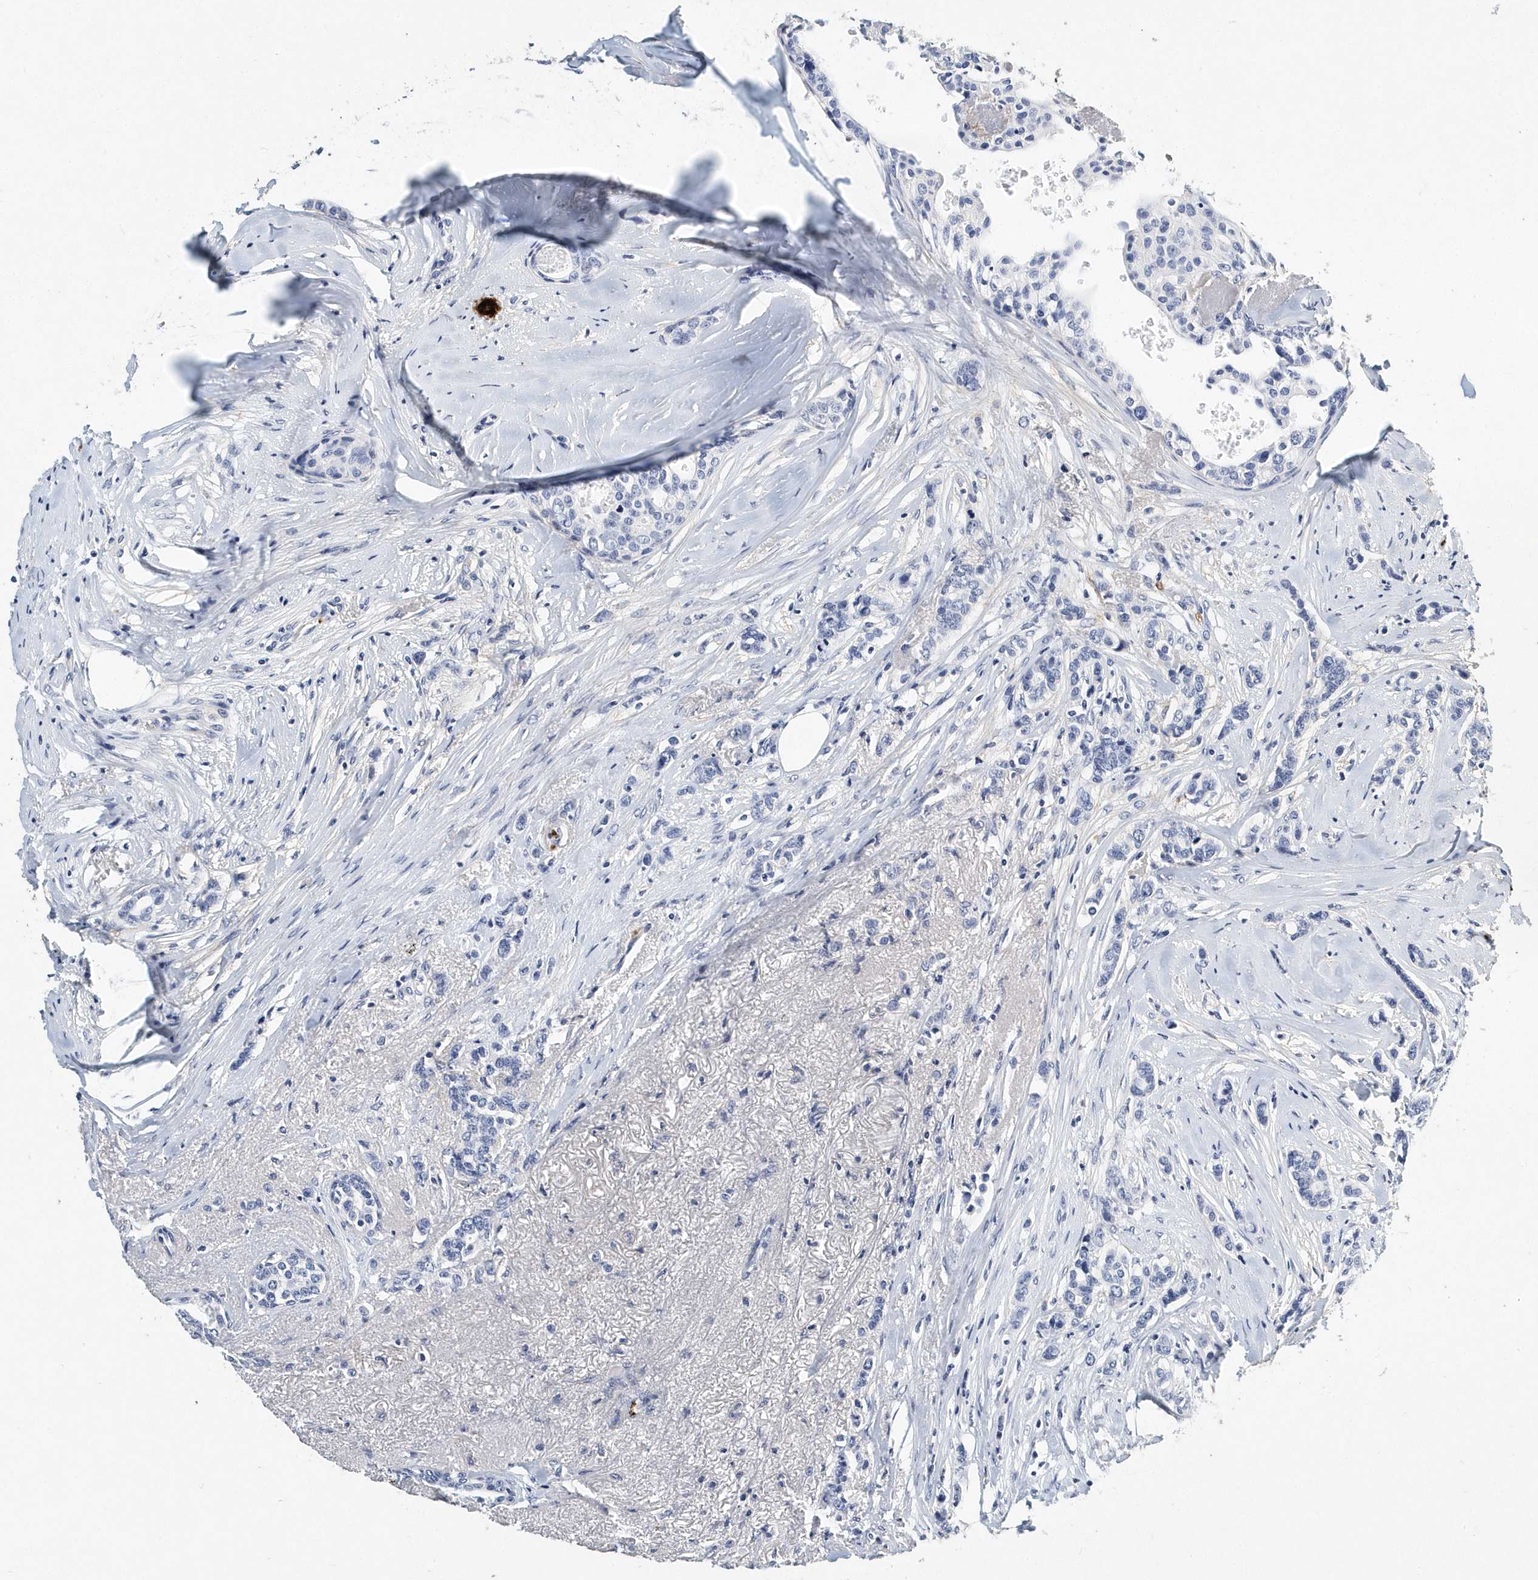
{"staining": {"intensity": "negative", "quantity": "none", "location": "none"}, "tissue": "breast cancer", "cell_type": "Tumor cells", "image_type": "cancer", "snomed": [{"axis": "morphology", "description": "Lobular carcinoma"}, {"axis": "topography", "description": "Breast"}], "caption": "Immunohistochemical staining of human breast cancer (lobular carcinoma) shows no significant staining in tumor cells. (DAB (3,3'-diaminobenzidine) IHC with hematoxylin counter stain).", "gene": "ITGA2B", "patient": {"sex": "female", "age": 51}}